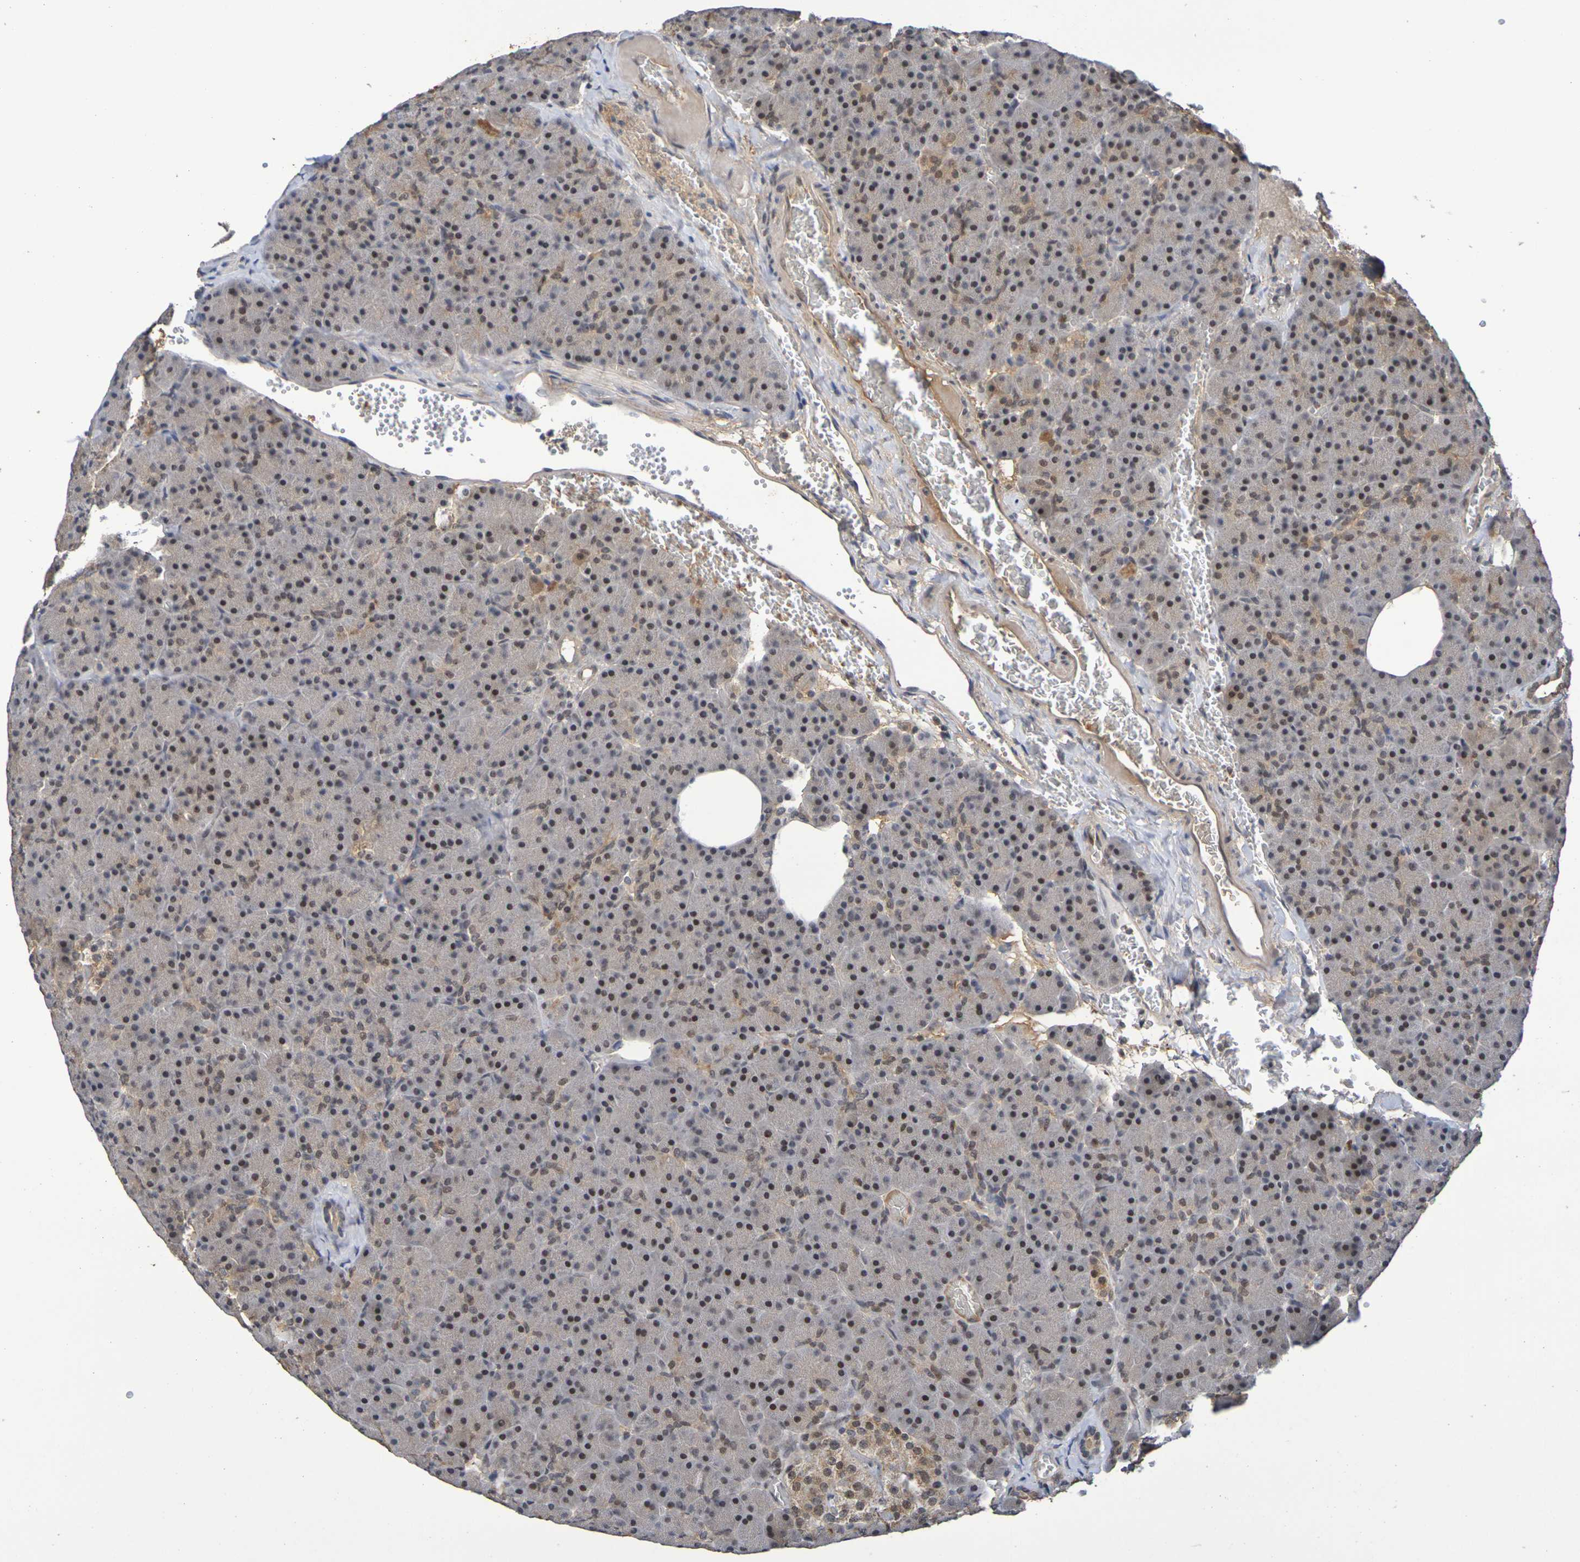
{"staining": {"intensity": "moderate", "quantity": ">75%", "location": "nuclear"}, "tissue": "pancreas", "cell_type": "Exocrine glandular cells", "image_type": "normal", "snomed": [{"axis": "morphology", "description": "Normal tissue, NOS"}, {"axis": "topography", "description": "Pancreas"}], "caption": "Immunohistochemical staining of normal pancreas shows moderate nuclear protein expression in approximately >75% of exocrine glandular cells.", "gene": "TERF2", "patient": {"sex": "female", "age": 35}}